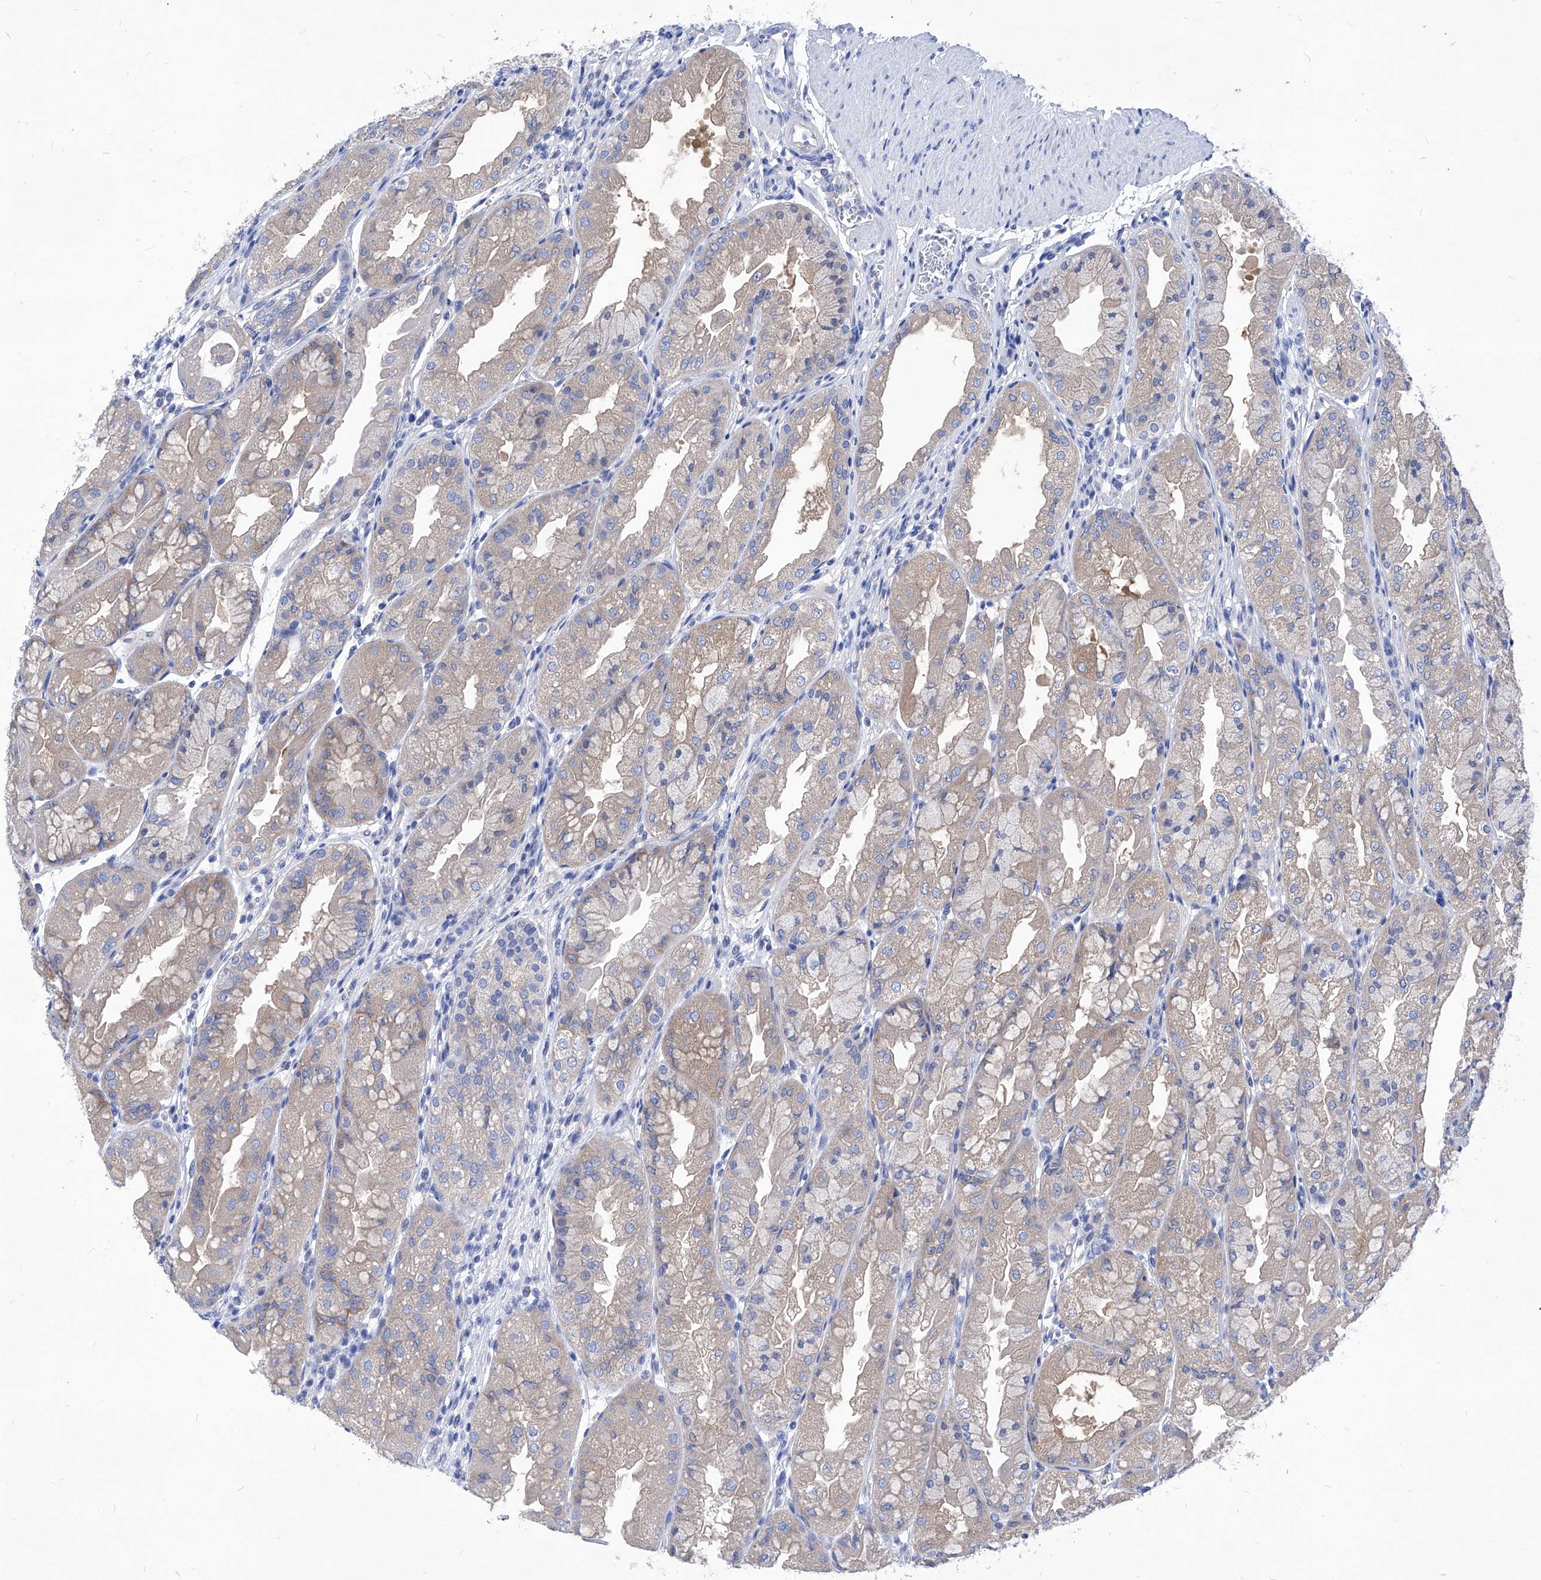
{"staining": {"intensity": "weak", "quantity": "25%-75%", "location": "cytoplasmic/membranous"}, "tissue": "stomach", "cell_type": "Glandular cells", "image_type": "normal", "snomed": [{"axis": "morphology", "description": "Normal tissue, NOS"}, {"axis": "topography", "description": "Stomach, upper"}], "caption": "Unremarkable stomach shows weak cytoplasmic/membranous positivity in approximately 25%-75% of glandular cells, visualized by immunohistochemistry.", "gene": "XPNPEP1", "patient": {"sex": "male", "age": 47}}